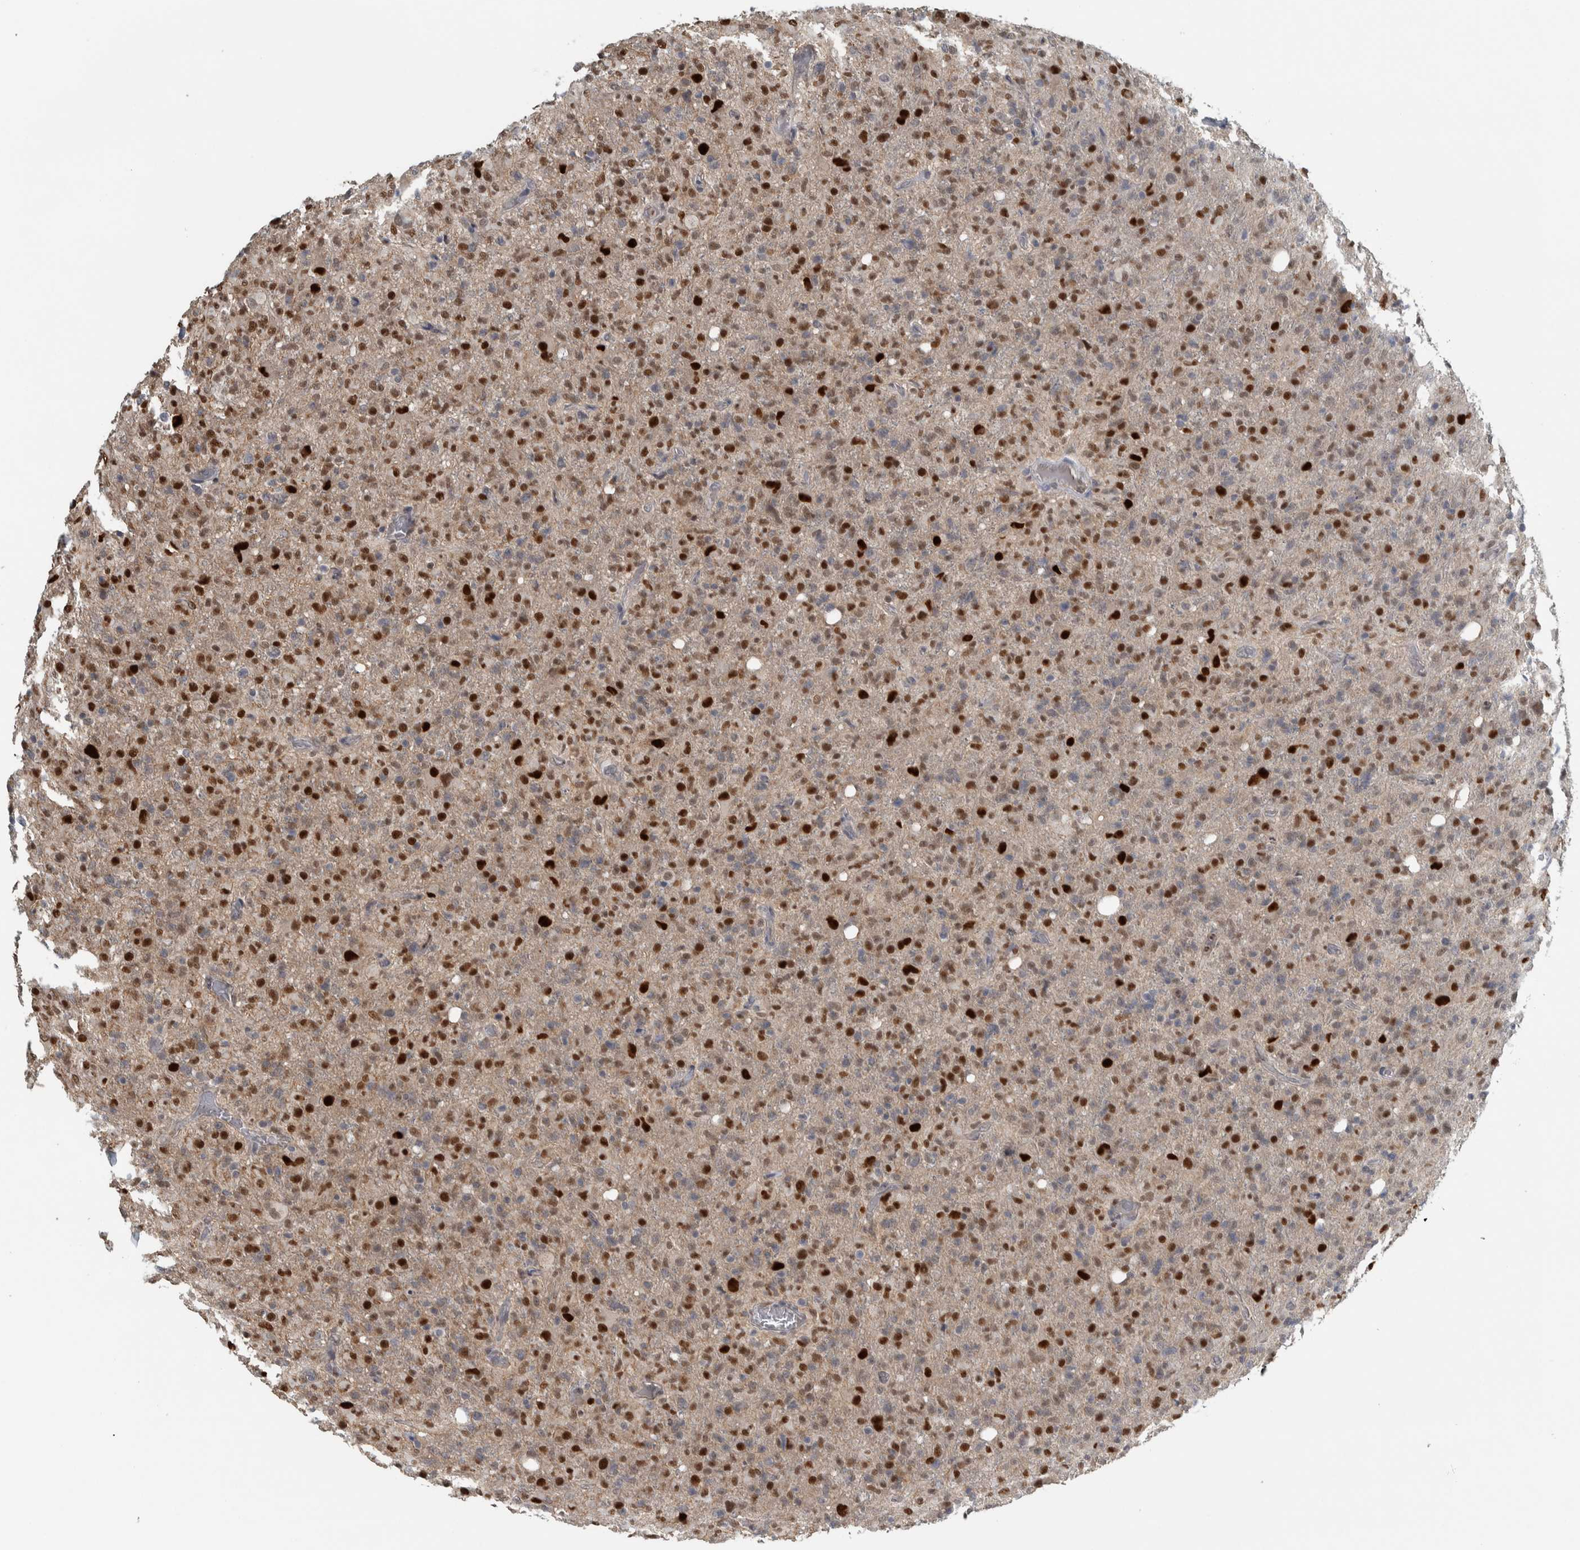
{"staining": {"intensity": "strong", "quantity": ">75%", "location": "nuclear"}, "tissue": "glioma", "cell_type": "Tumor cells", "image_type": "cancer", "snomed": [{"axis": "morphology", "description": "Glioma, malignant, High grade"}, {"axis": "topography", "description": "Brain"}], "caption": "IHC image of neoplastic tissue: human glioma stained using IHC exhibits high levels of strong protein expression localized specifically in the nuclear of tumor cells, appearing as a nuclear brown color.", "gene": "ADPRM", "patient": {"sex": "female", "age": 57}}